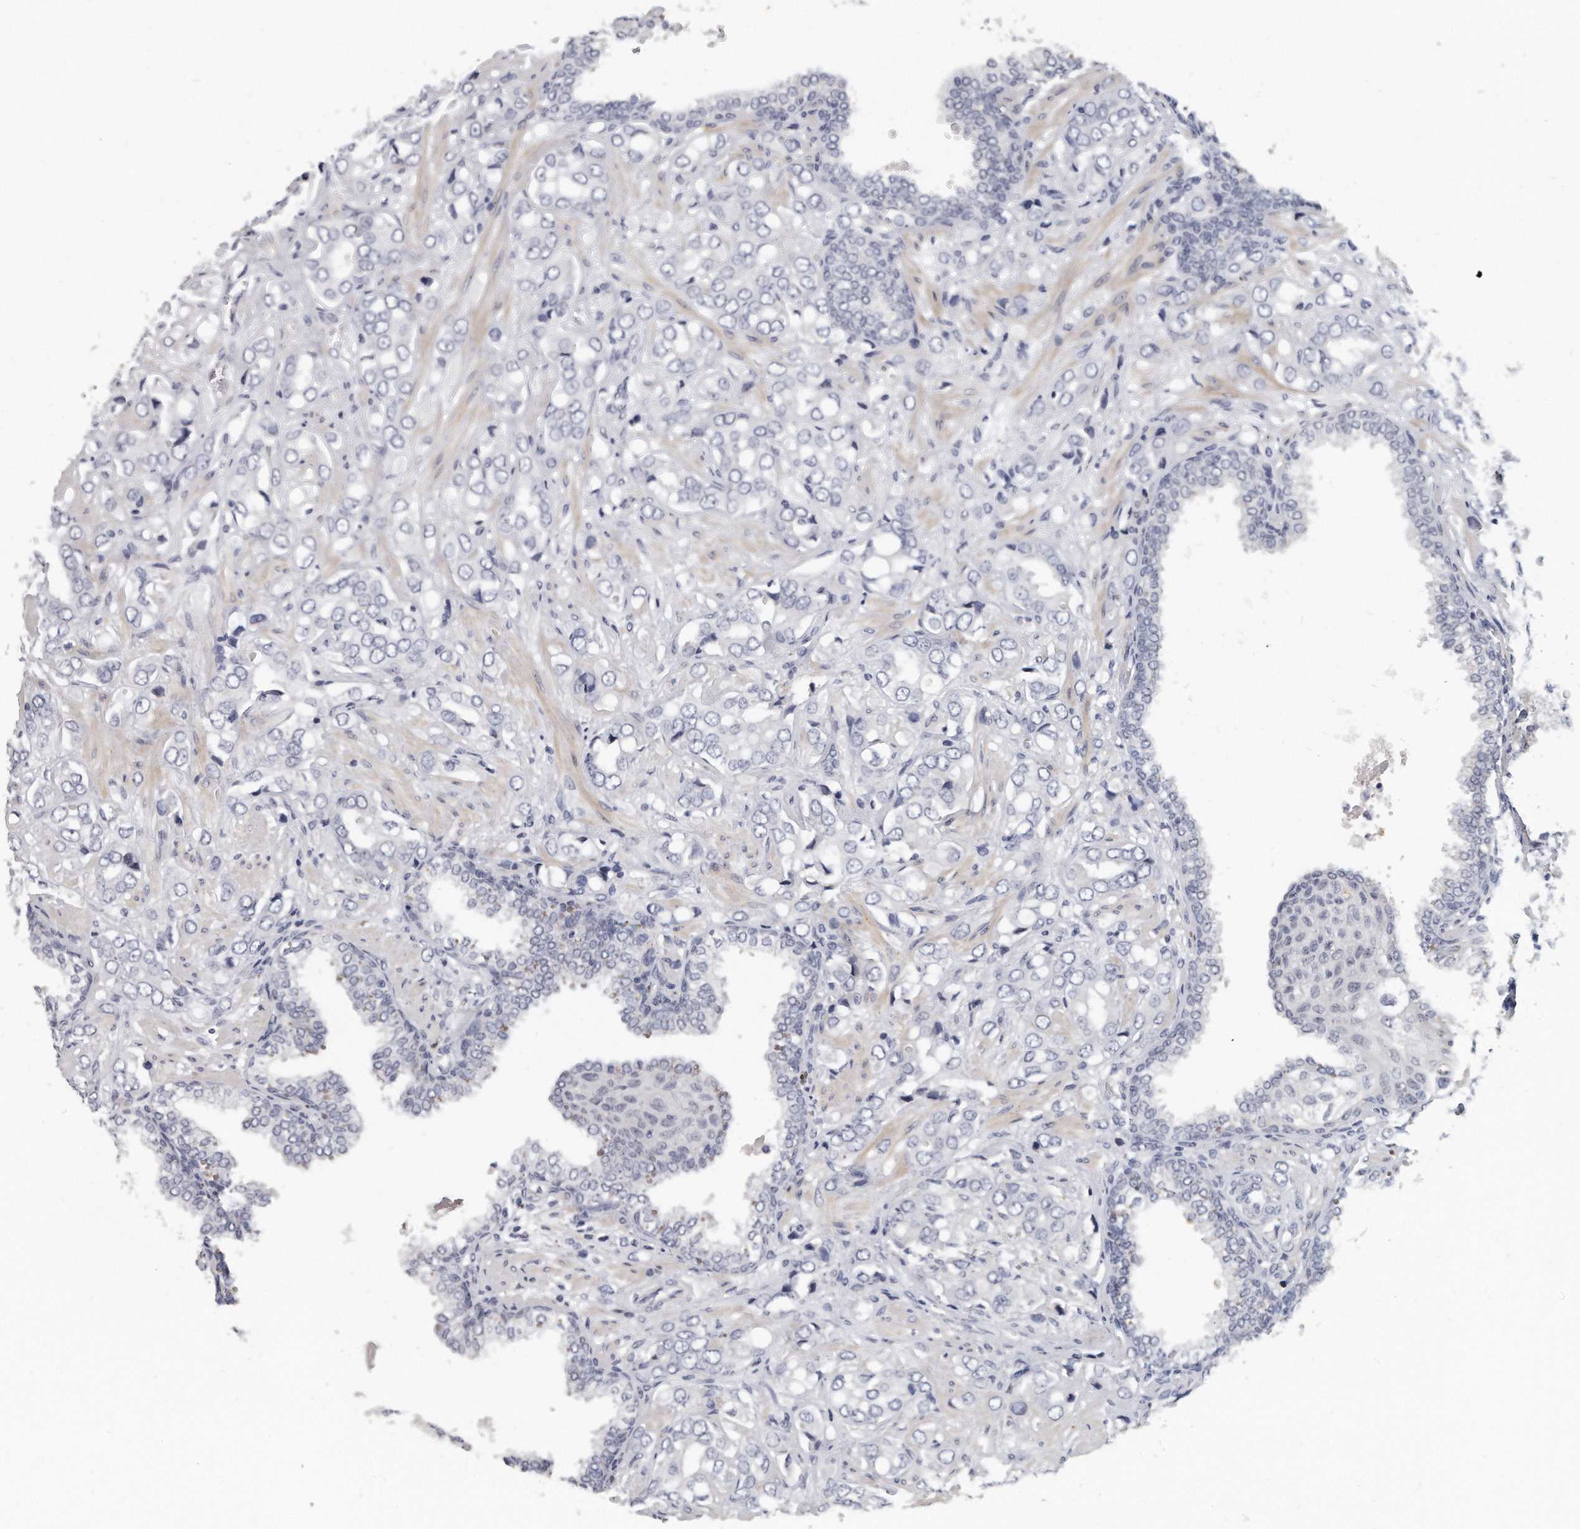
{"staining": {"intensity": "negative", "quantity": "none", "location": "none"}, "tissue": "prostate cancer", "cell_type": "Tumor cells", "image_type": "cancer", "snomed": [{"axis": "morphology", "description": "Adenocarcinoma, High grade"}, {"axis": "topography", "description": "Prostate"}], "caption": "IHC histopathology image of high-grade adenocarcinoma (prostate) stained for a protein (brown), which demonstrates no expression in tumor cells. (DAB immunohistochemistry (IHC) visualized using brightfield microscopy, high magnification).", "gene": "TFCP2L1", "patient": {"sex": "male", "age": 52}}